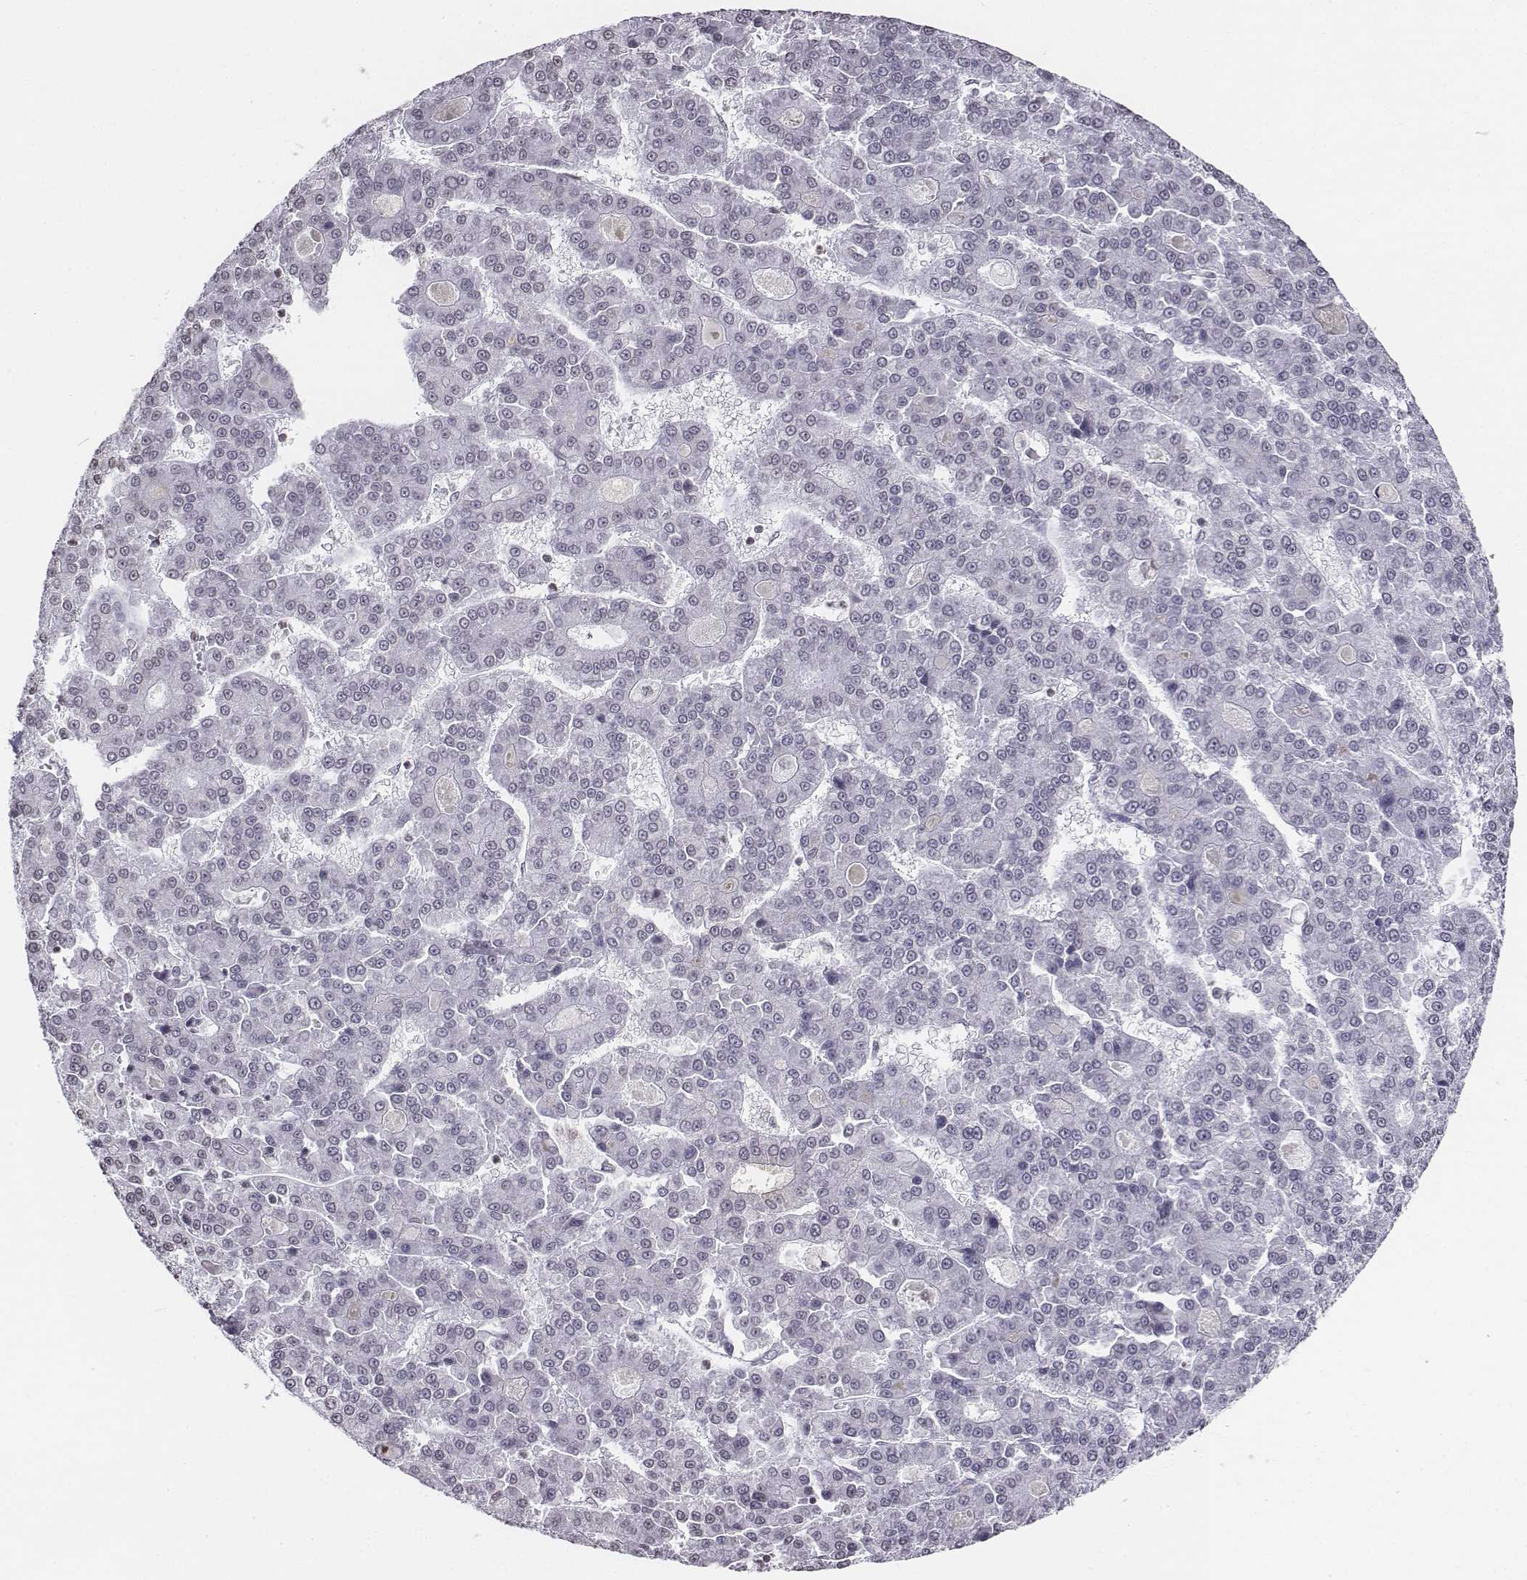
{"staining": {"intensity": "negative", "quantity": "none", "location": "none"}, "tissue": "liver cancer", "cell_type": "Tumor cells", "image_type": "cancer", "snomed": [{"axis": "morphology", "description": "Carcinoma, Hepatocellular, NOS"}, {"axis": "topography", "description": "Liver"}], "caption": "An immunohistochemistry micrograph of hepatocellular carcinoma (liver) is shown. There is no staining in tumor cells of hepatocellular carcinoma (liver). (DAB immunohistochemistry (IHC) visualized using brightfield microscopy, high magnification).", "gene": "BARHL1", "patient": {"sex": "male", "age": 70}}